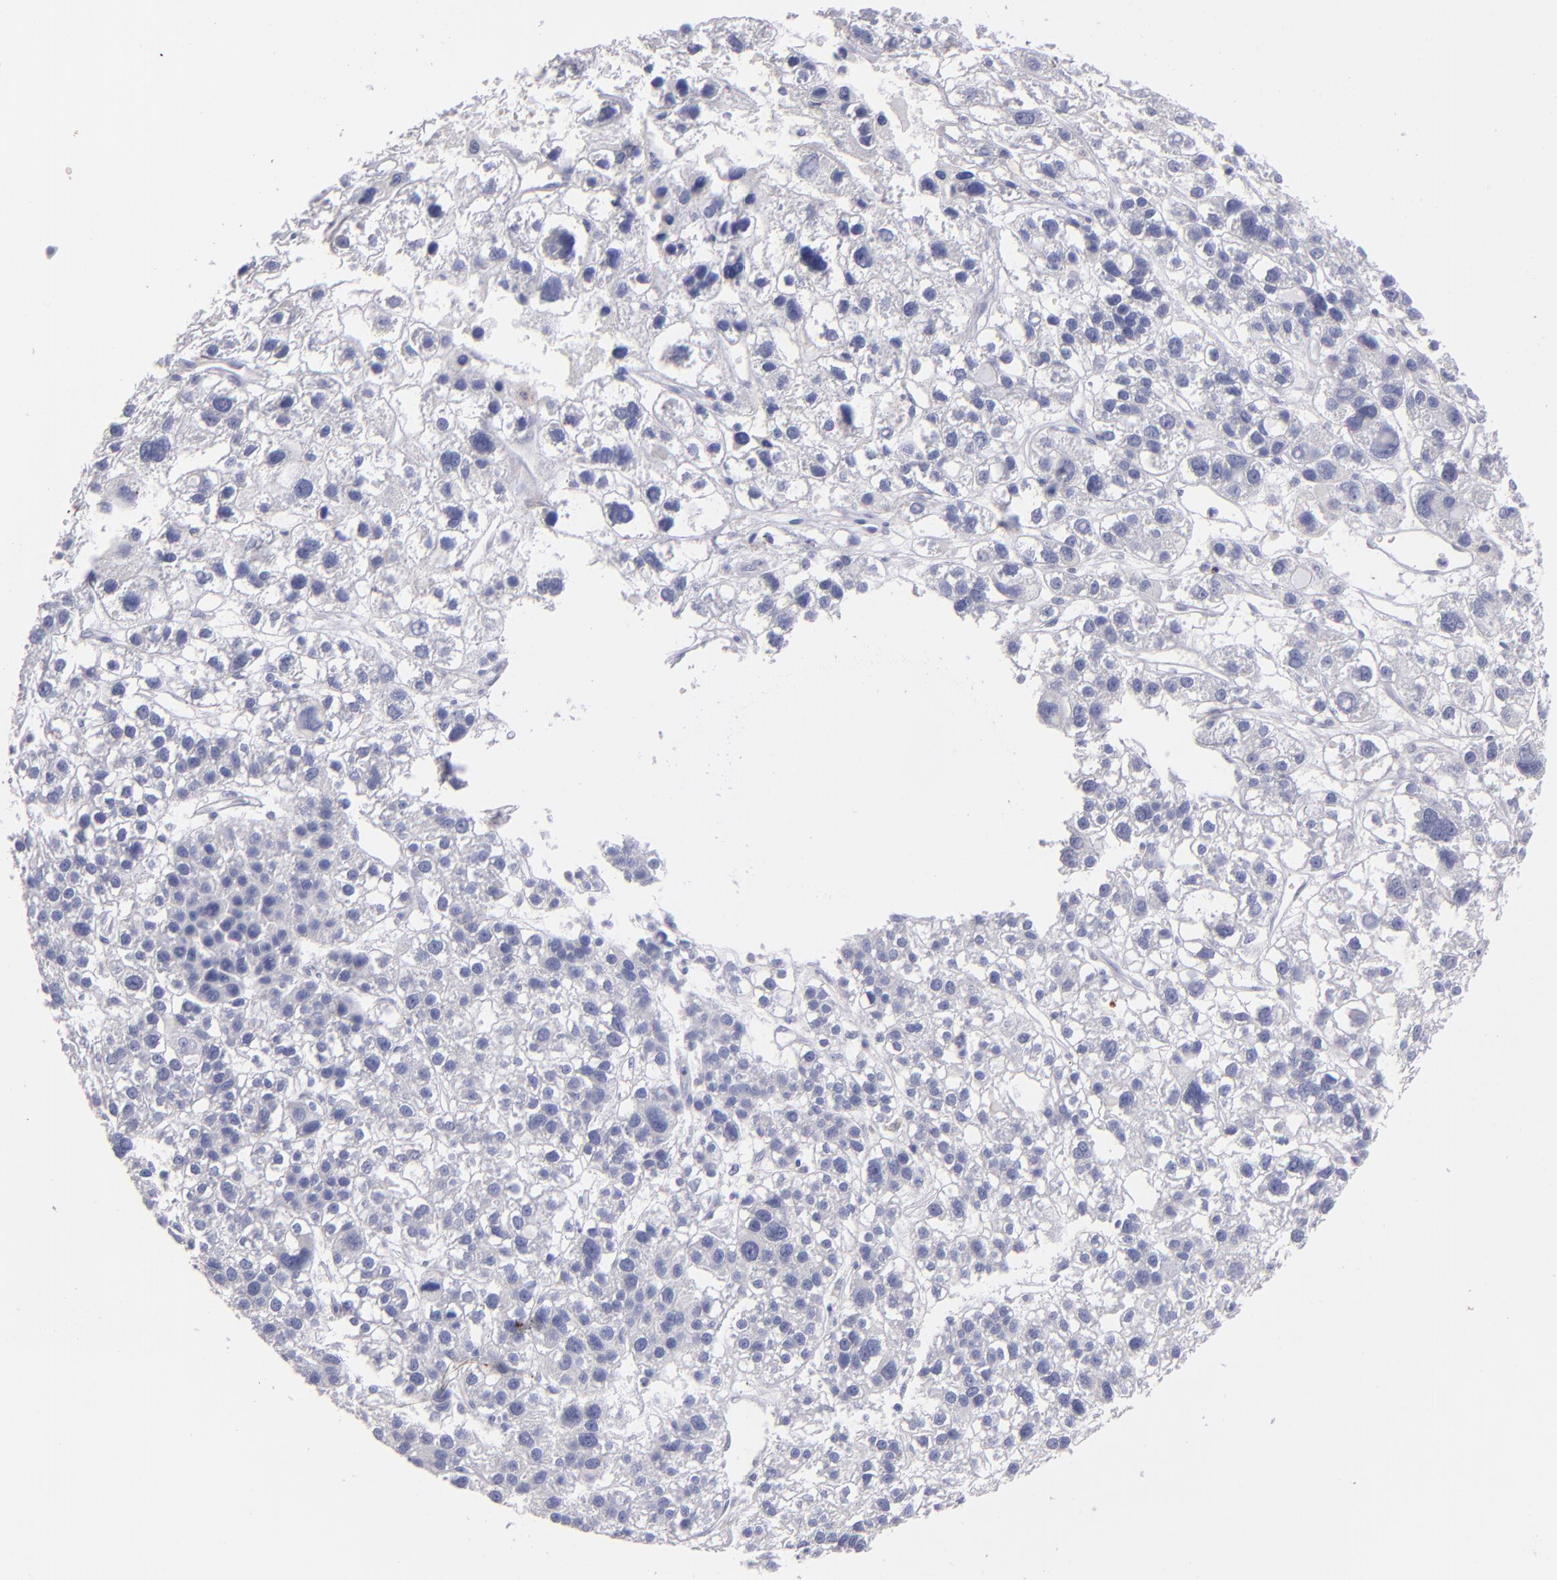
{"staining": {"intensity": "negative", "quantity": "none", "location": "none"}, "tissue": "liver cancer", "cell_type": "Tumor cells", "image_type": "cancer", "snomed": [{"axis": "morphology", "description": "Carcinoma, Hepatocellular, NOS"}, {"axis": "topography", "description": "Liver"}], "caption": "Tumor cells are negative for brown protein staining in liver cancer (hepatocellular carcinoma). Nuclei are stained in blue.", "gene": "SNAP25", "patient": {"sex": "female", "age": 85}}